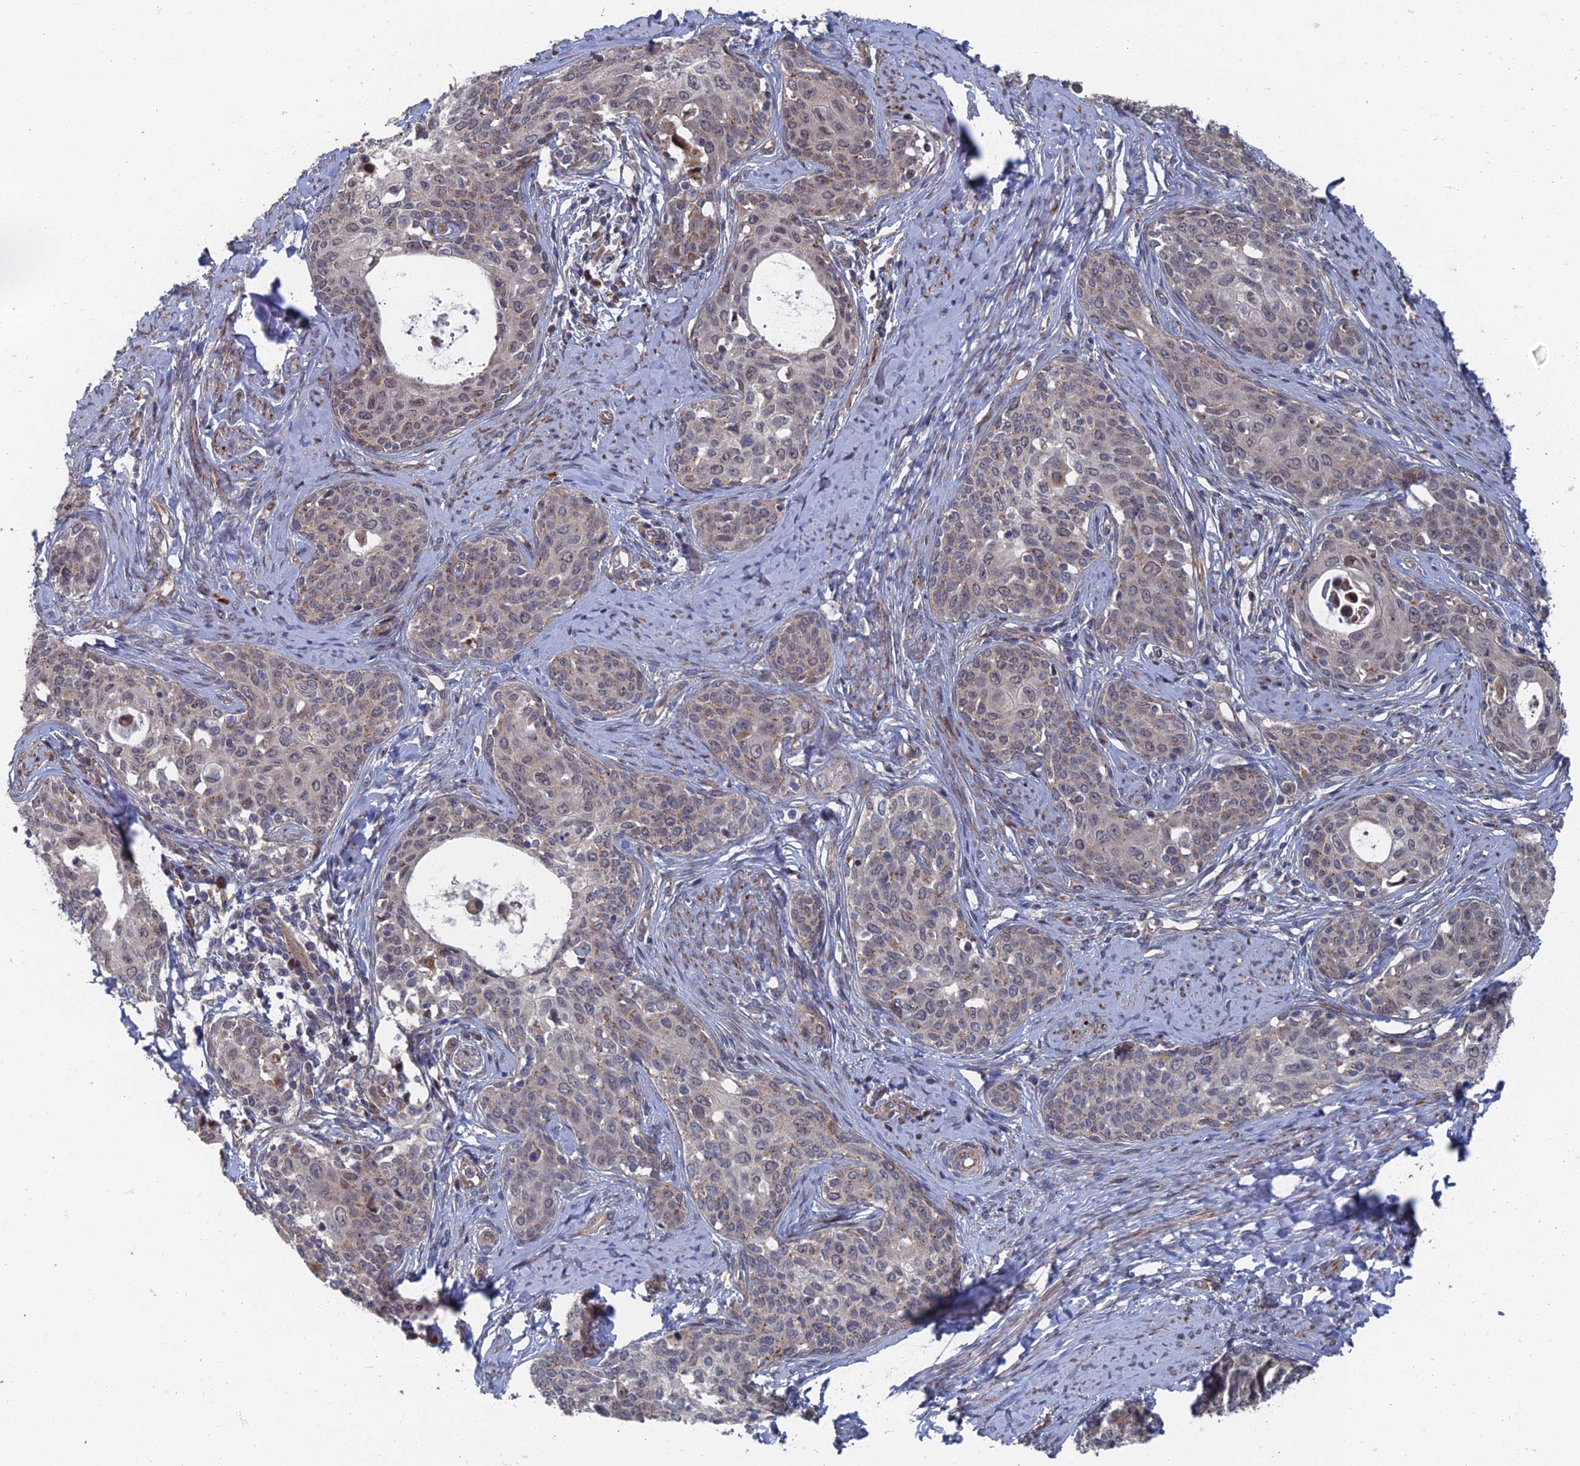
{"staining": {"intensity": "moderate", "quantity": "<25%", "location": "cytoplasmic/membranous"}, "tissue": "cervical cancer", "cell_type": "Tumor cells", "image_type": "cancer", "snomed": [{"axis": "morphology", "description": "Squamous cell carcinoma, NOS"}, {"axis": "morphology", "description": "Adenocarcinoma, NOS"}, {"axis": "topography", "description": "Cervix"}], "caption": "Moderate cytoplasmic/membranous protein staining is seen in about <25% of tumor cells in adenocarcinoma (cervical). The staining was performed using DAB (3,3'-diaminobenzidine) to visualize the protein expression in brown, while the nuclei were stained in blue with hematoxylin (Magnification: 20x).", "gene": "GTF2IRD1", "patient": {"sex": "female", "age": 52}}